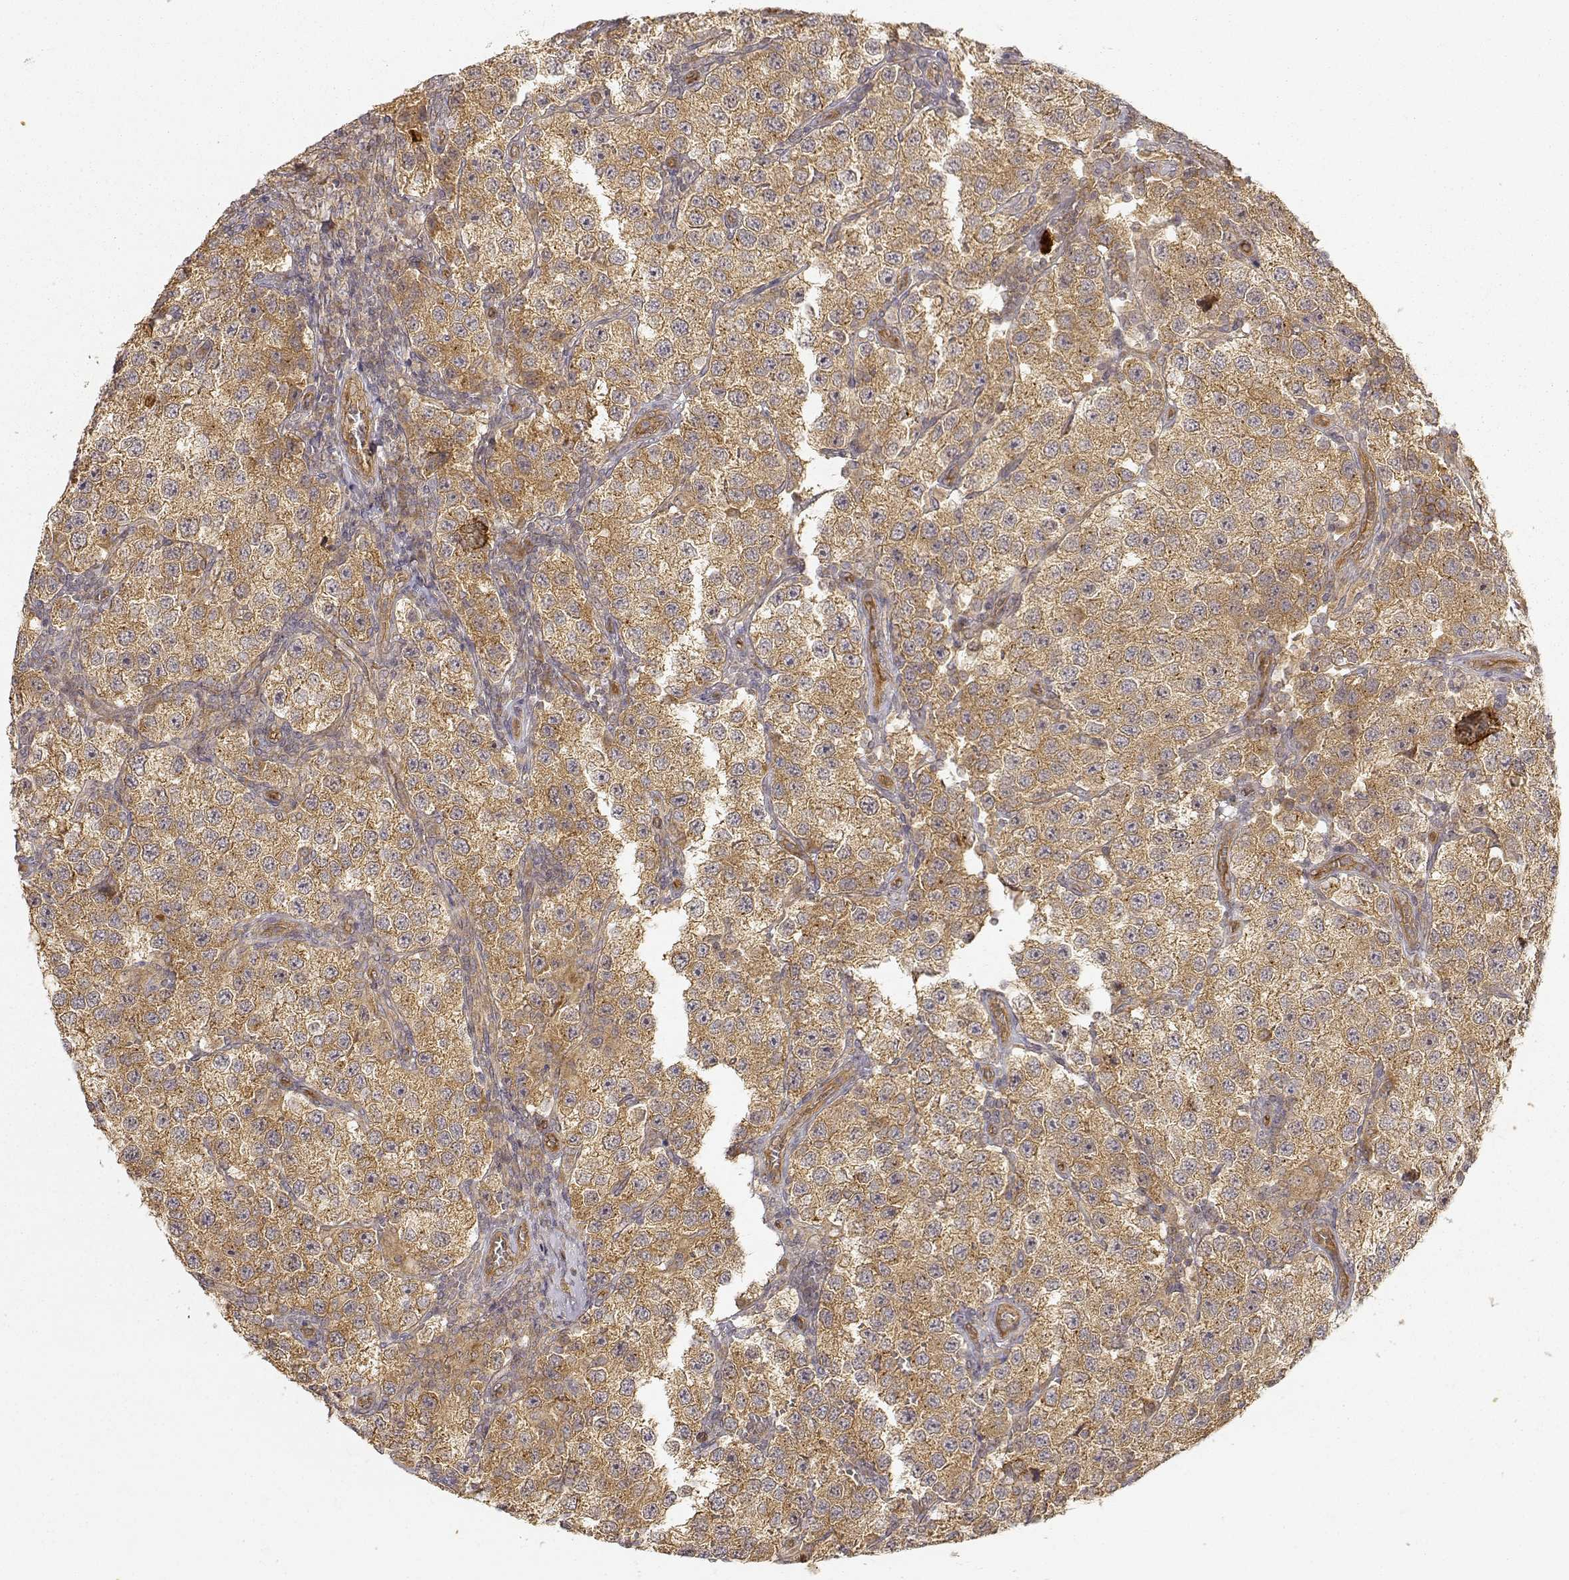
{"staining": {"intensity": "moderate", "quantity": ">75%", "location": "cytoplasmic/membranous"}, "tissue": "testis cancer", "cell_type": "Tumor cells", "image_type": "cancer", "snomed": [{"axis": "morphology", "description": "Seminoma, NOS"}, {"axis": "topography", "description": "Testis"}], "caption": "DAB (3,3'-diaminobenzidine) immunohistochemical staining of testis cancer (seminoma) exhibits moderate cytoplasmic/membranous protein expression in about >75% of tumor cells.", "gene": "CDK5RAP2", "patient": {"sex": "male", "age": 37}}